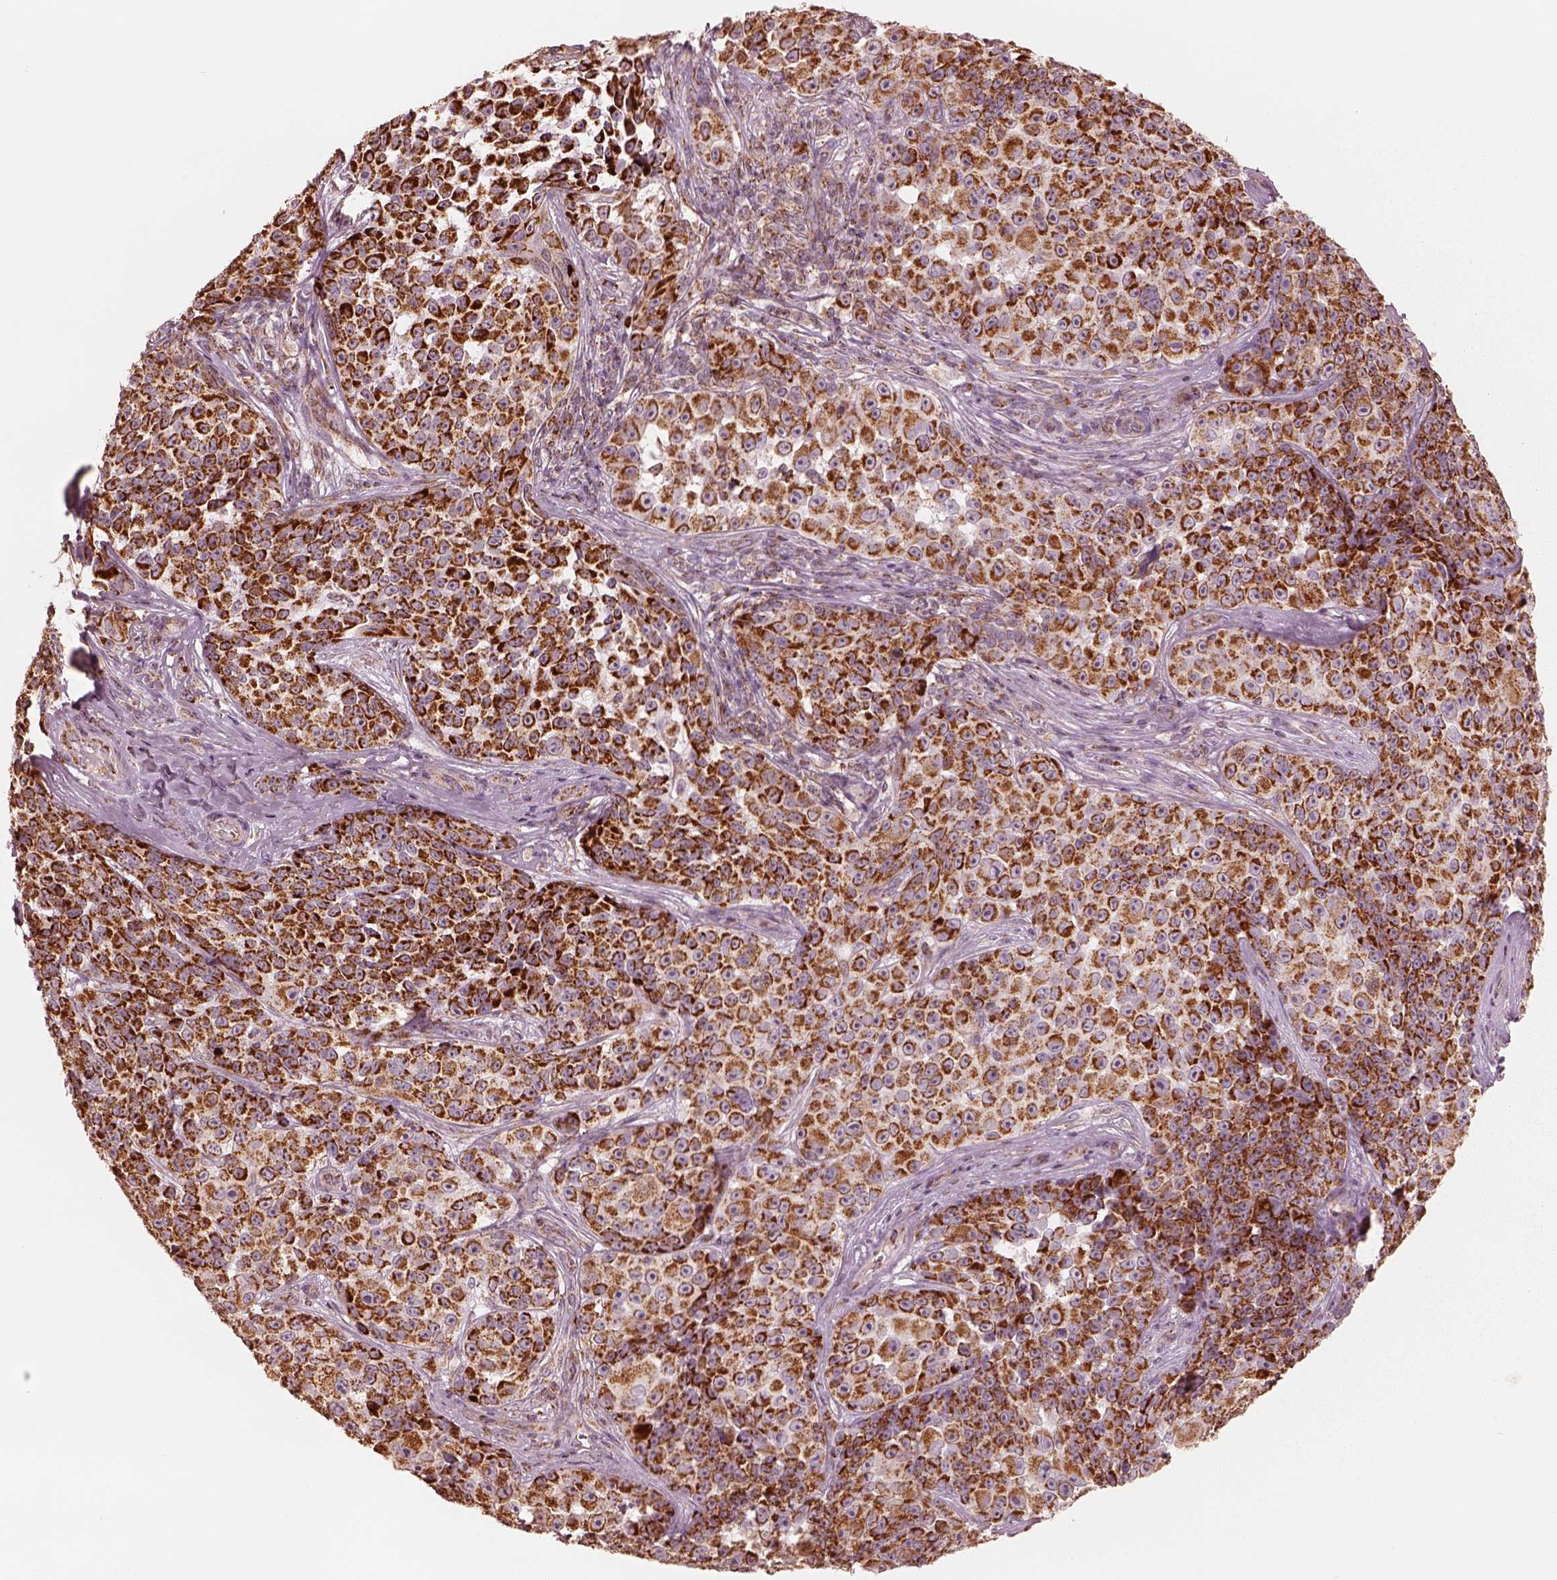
{"staining": {"intensity": "strong", "quantity": ">75%", "location": "cytoplasmic/membranous"}, "tissue": "melanoma", "cell_type": "Tumor cells", "image_type": "cancer", "snomed": [{"axis": "morphology", "description": "Malignant melanoma, NOS"}, {"axis": "topography", "description": "Skin"}], "caption": "Melanoma stained with DAB immunohistochemistry demonstrates high levels of strong cytoplasmic/membranous staining in approximately >75% of tumor cells. The staining was performed using DAB, with brown indicating positive protein expression. Nuclei are stained blue with hematoxylin.", "gene": "ENTPD6", "patient": {"sex": "female", "age": 88}}